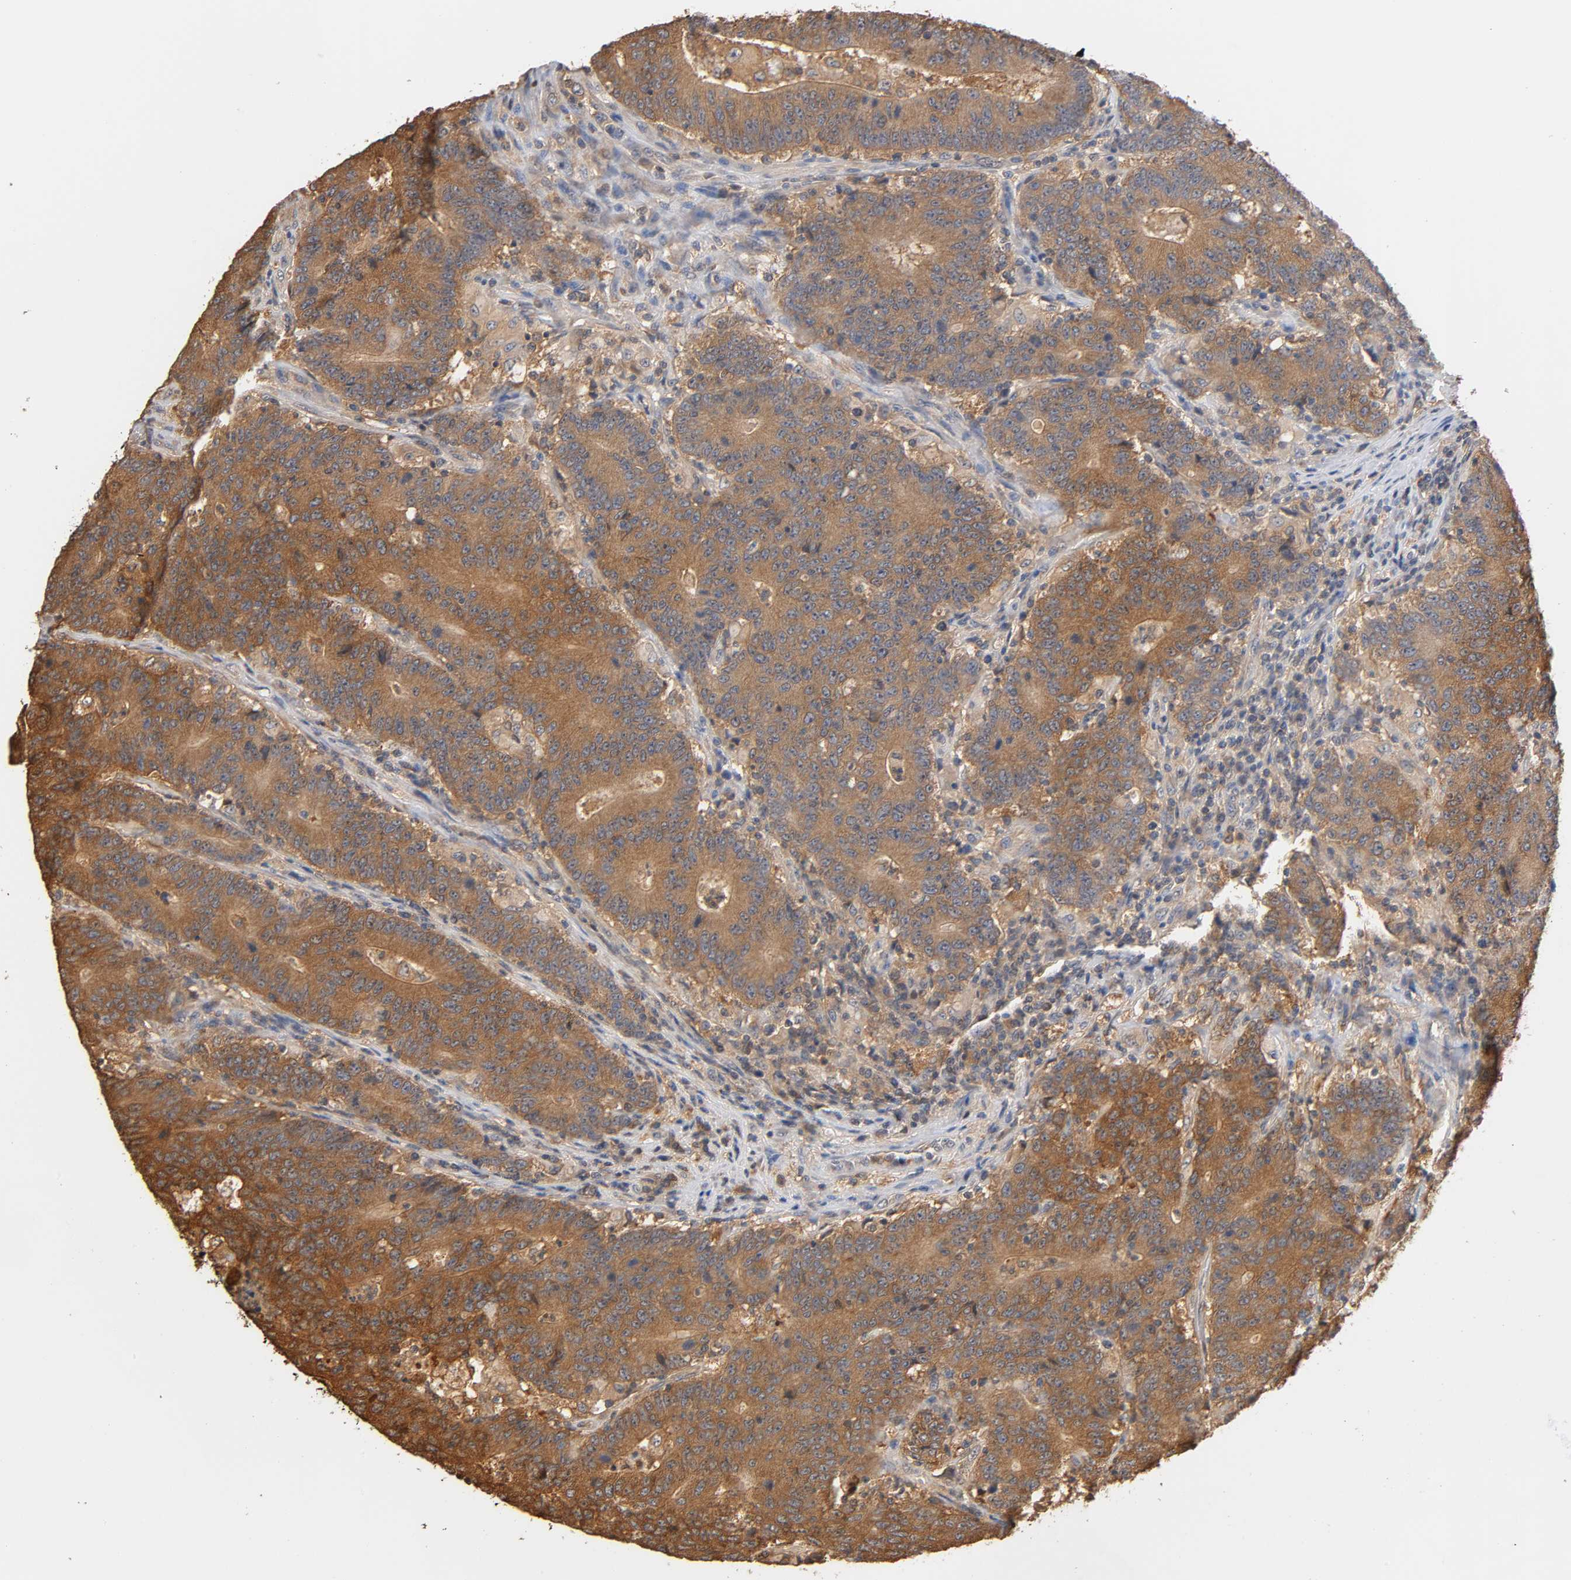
{"staining": {"intensity": "moderate", "quantity": ">75%", "location": "cytoplasmic/membranous"}, "tissue": "colorectal cancer", "cell_type": "Tumor cells", "image_type": "cancer", "snomed": [{"axis": "morphology", "description": "Normal tissue, NOS"}, {"axis": "morphology", "description": "Adenocarcinoma, NOS"}, {"axis": "topography", "description": "Colon"}], "caption": "Adenocarcinoma (colorectal) was stained to show a protein in brown. There is medium levels of moderate cytoplasmic/membranous expression in approximately >75% of tumor cells.", "gene": "ALDOA", "patient": {"sex": "female", "age": 75}}